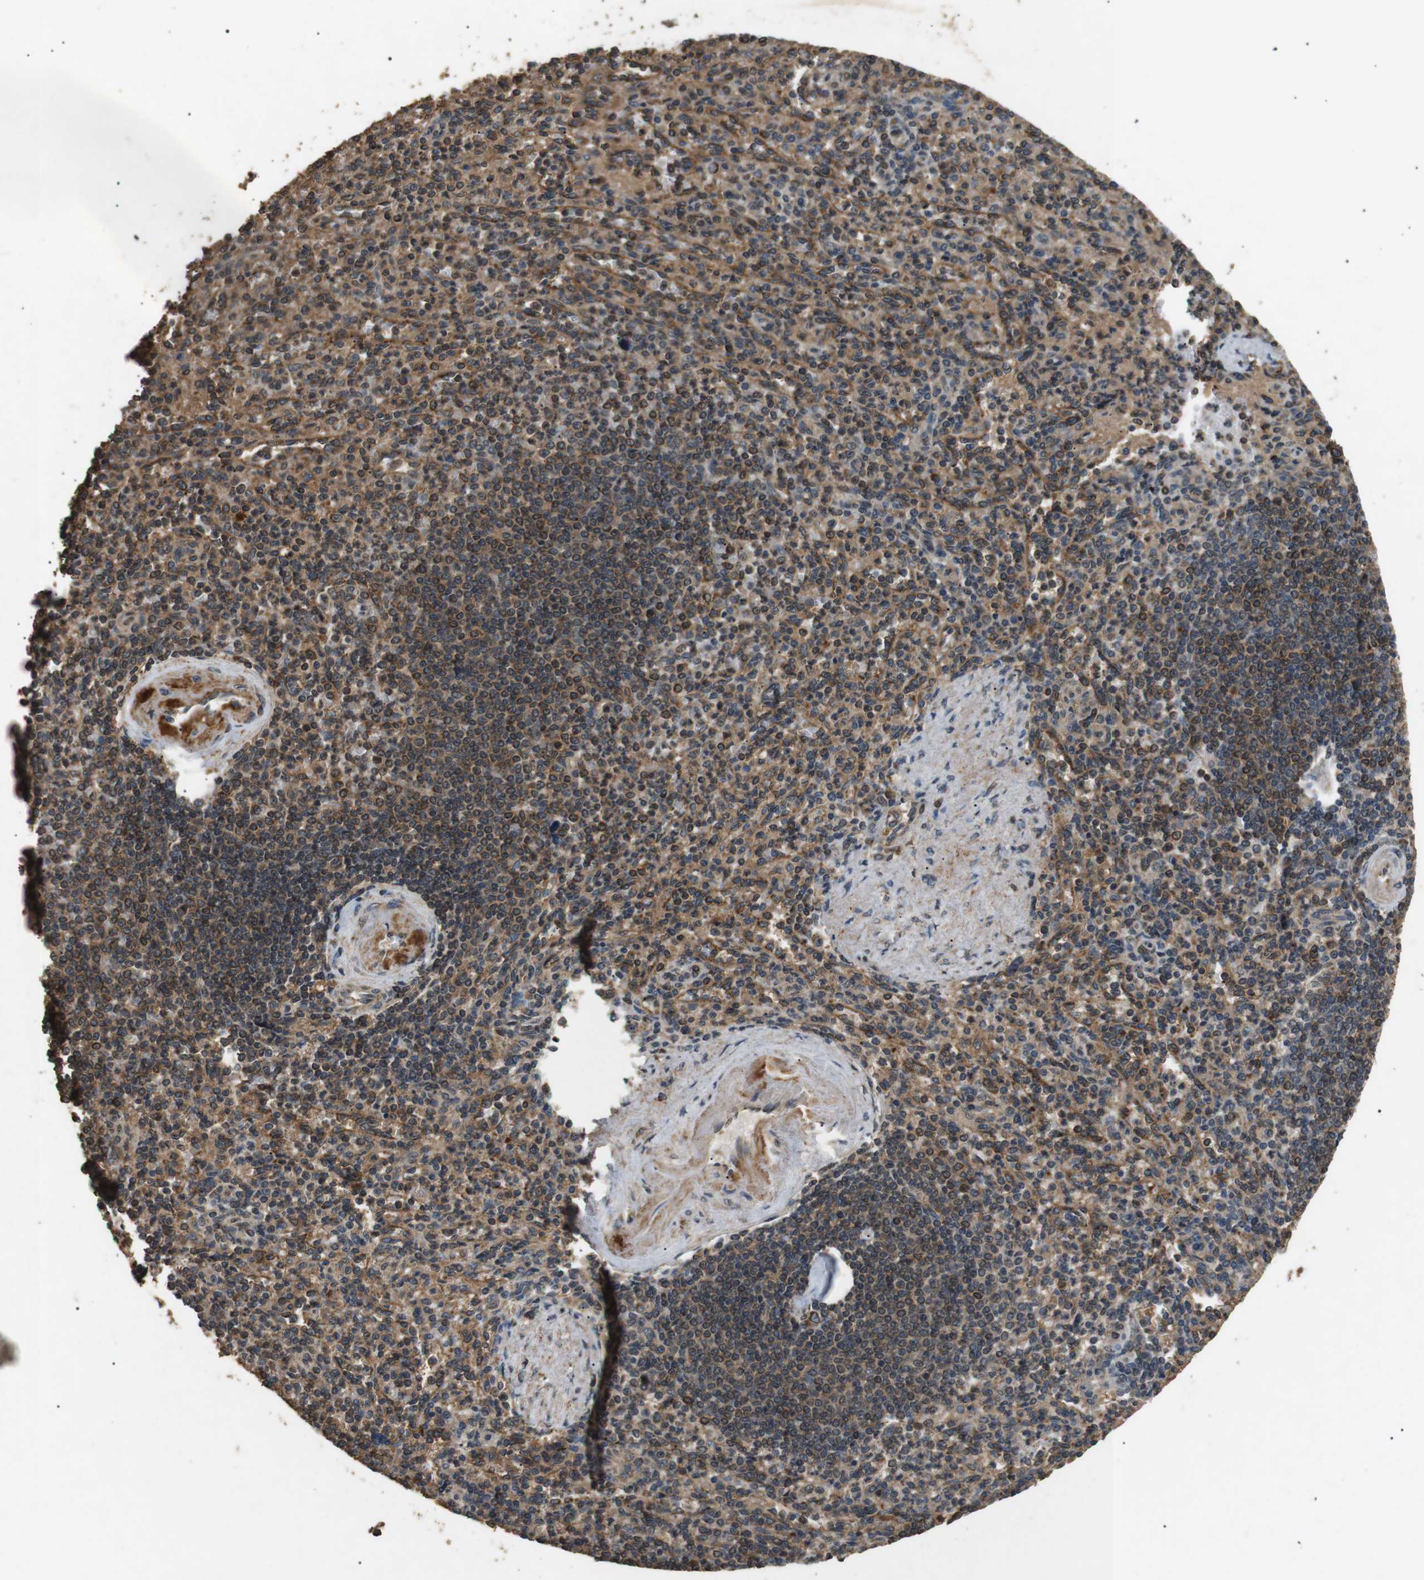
{"staining": {"intensity": "moderate", "quantity": ">75%", "location": "cytoplasmic/membranous"}, "tissue": "spleen", "cell_type": "Cells in red pulp", "image_type": "normal", "snomed": [{"axis": "morphology", "description": "Normal tissue, NOS"}, {"axis": "topography", "description": "Spleen"}], "caption": "Unremarkable spleen reveals moderate cytoplasmic/membranous expression in approximately >75% of cells in red pulp The protein of interest is shown in brown color, while the nuclei are stained blue..", "gene": "TBC1D15", "patient": {"sex": "female", "age": 74}}